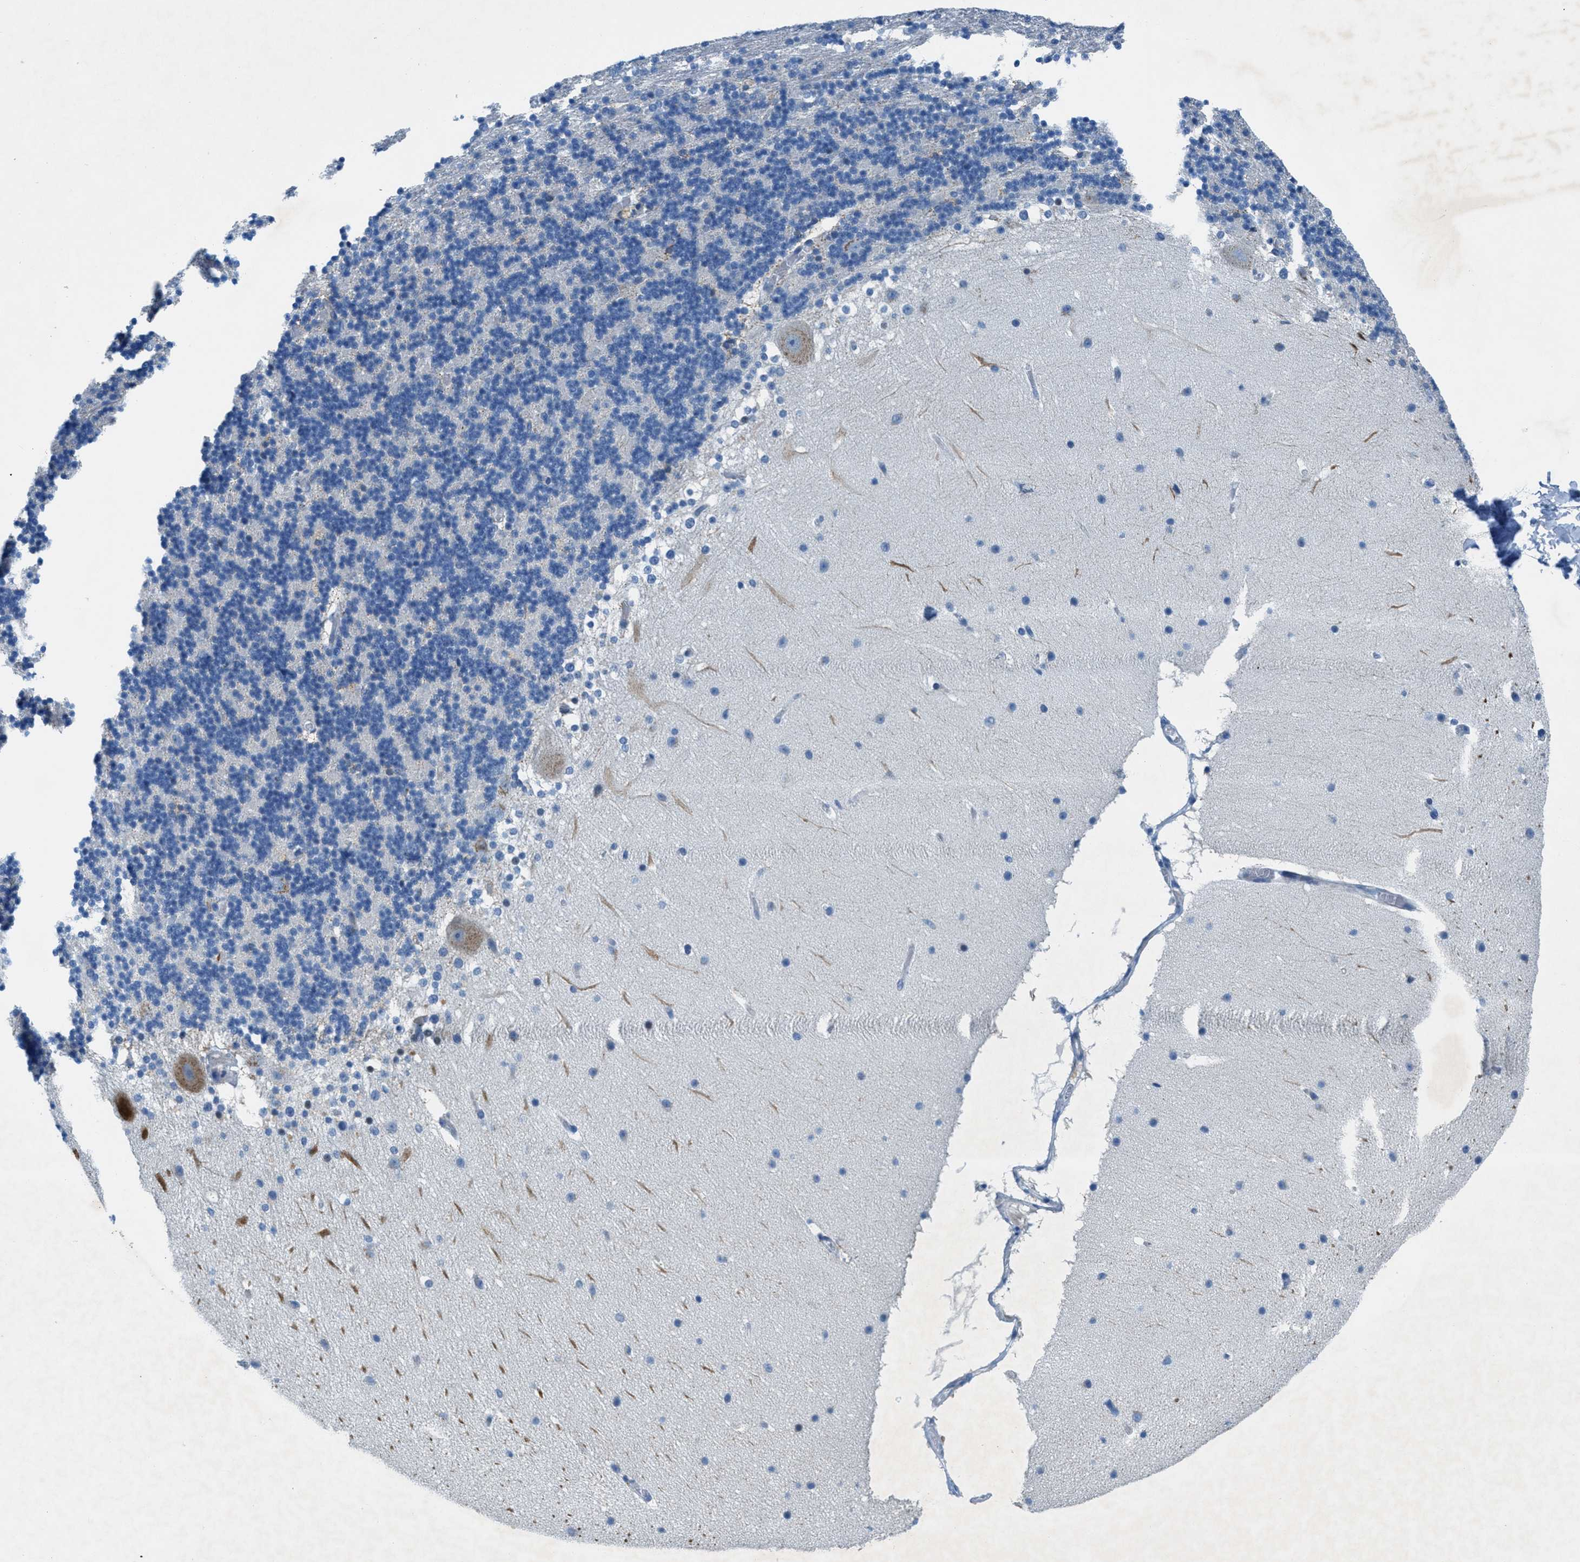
{"staining": {"intensity": "negative", "quantity": "none", "location": "none"}, "tissue": "cerebellum", "cell_type": "Cells in granular layer", "image_type": "normal", "snomed": [{"axis": "morphology", "description": "Normal tissue, NOS"}, {"axis": "topography", "description": "Cerebellum"}], "caption": "The histopathology image displays no significant staining in cells in granular layer of cerebellum. (Brightfield microscopy of DAB (3,3'-diaminobenzidine) immunohistochemistry at high magnification).", "gene": "GALNT17", "patient": {"sex": "female", "age": 19}}